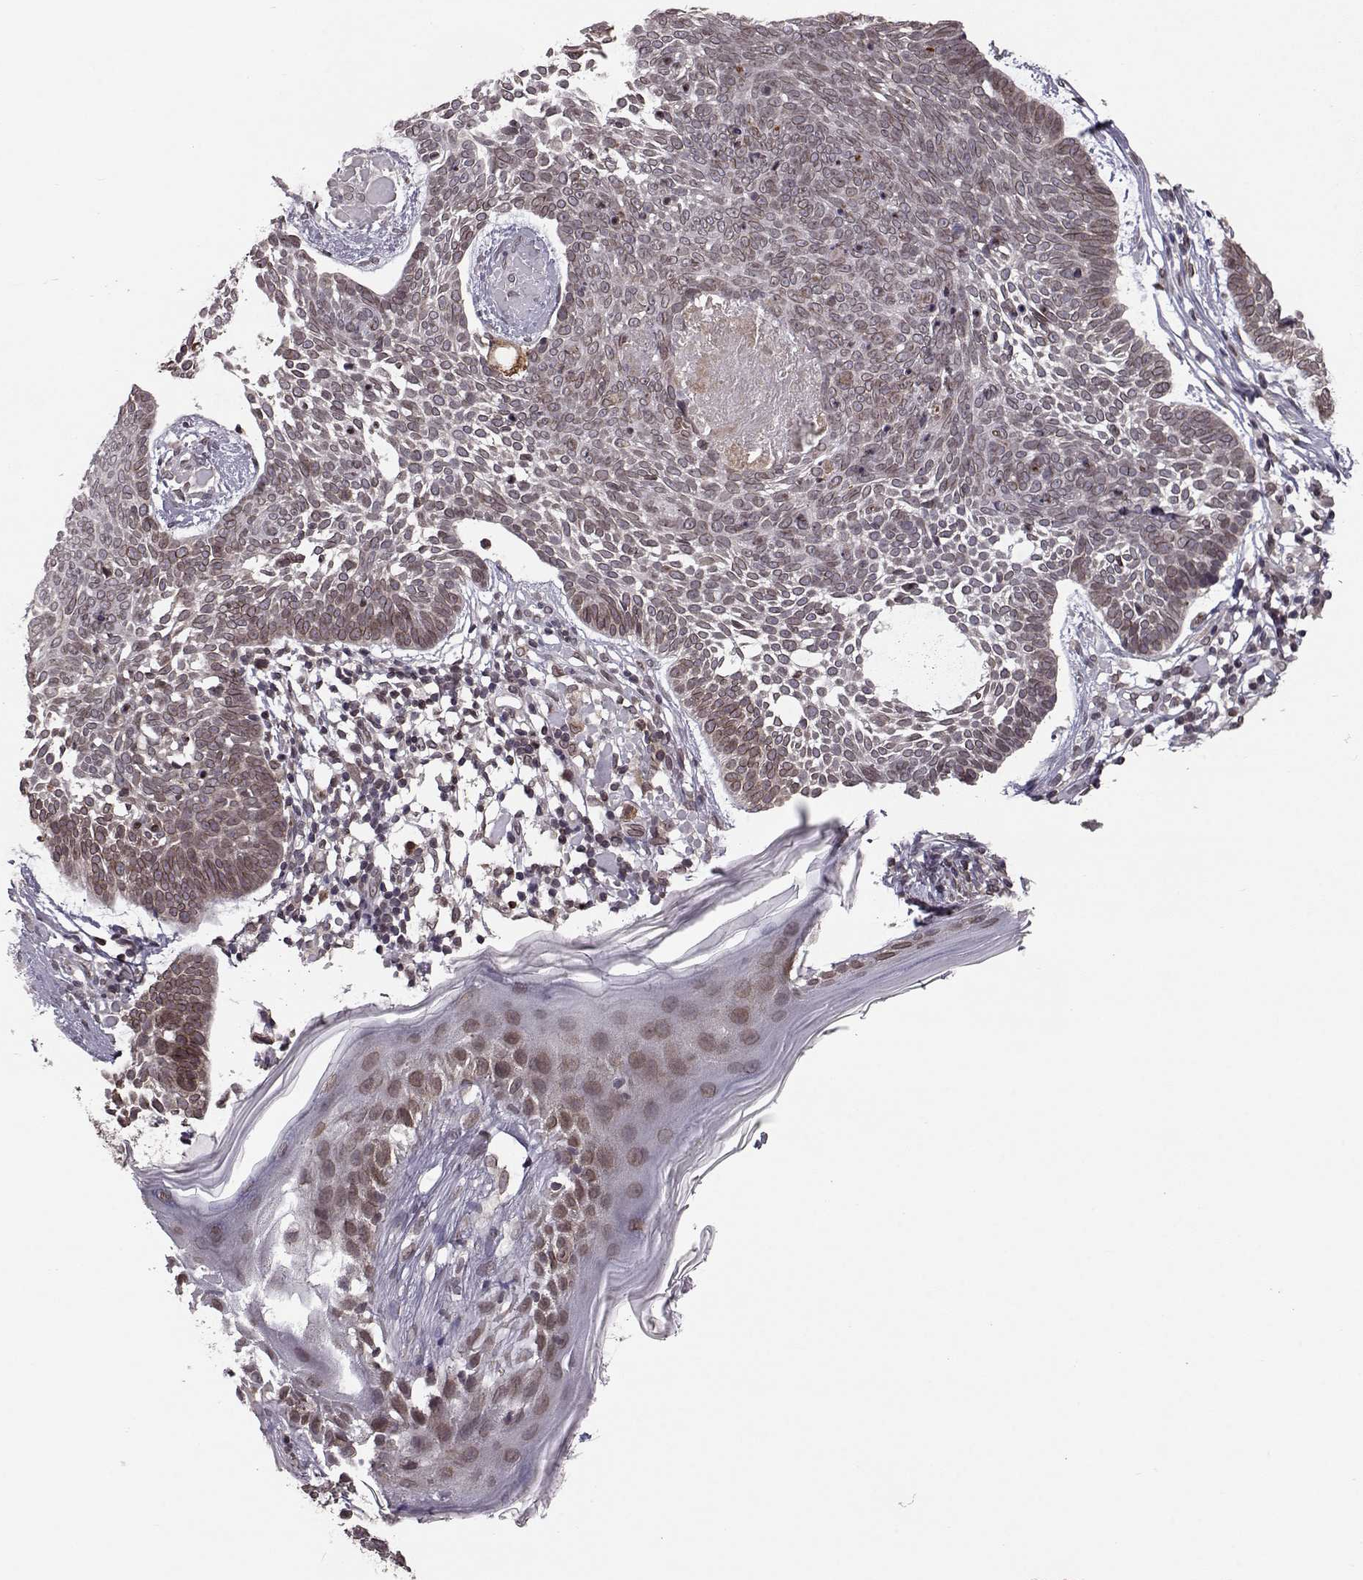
{"staining": {"intensity": "weak", "quantity": ">75%", "location": "cytoplasmic/membranous,nuclear"}, "tissue": "skin cancer", "cell_type": "Tumor cells", "image_type": "cancer", "snomed": [{"axis": "morphology", "description": "Basal cell carcinoma"}, {"axis": "topography", "description": "Skin"}], "caption": "An immunohistochemistry image of neoplastic tissue is shown. Protein staining in brown highlights weak cytoplasmic/membranous and nuclear positivity in skin basal cell carcinoma within tumor cells.", "gene": "NUP37", "patient": {"sex": "male", "age": 85}}